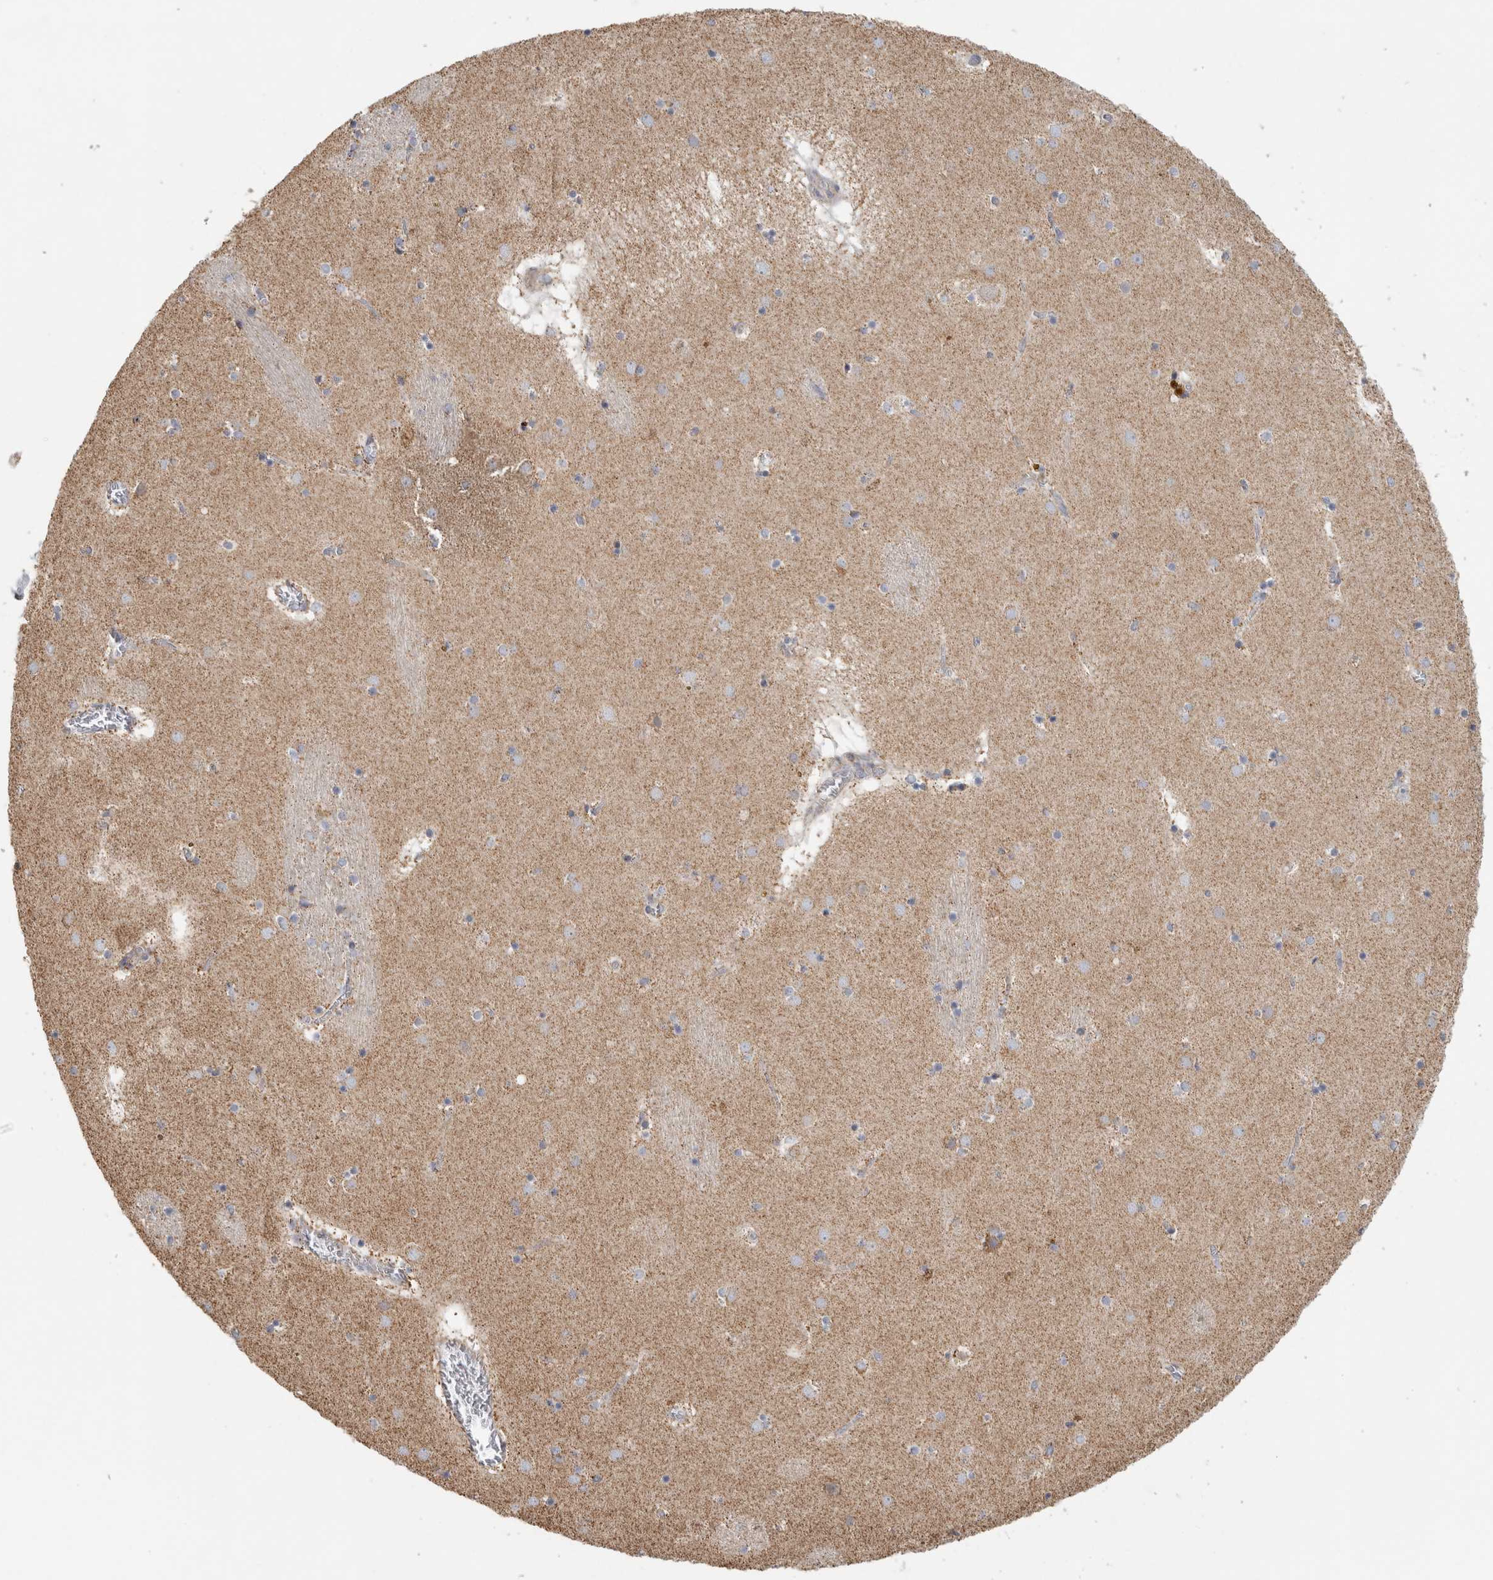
{"staining": {"intensity": "weak", "quantity": ">75%", "location": "cytoplasmic/membranous"}, "tissue": "caudate", "cell_type": "Glial cells", "image_type": "normal", "snomed": [{"axis": "morphology", "description": "Normal tissue, NOS"}, {"axis": "topography", "description": "Lateral ventricle wall"}], "caption": "IHC (DAB) staining of benign caudate demonstrates weak cytoplasmic/membranous protein positivity in about >75% of glial cells.", "gene": "ST8SIA1", "patient": {"sex": "male", "age": 70}}